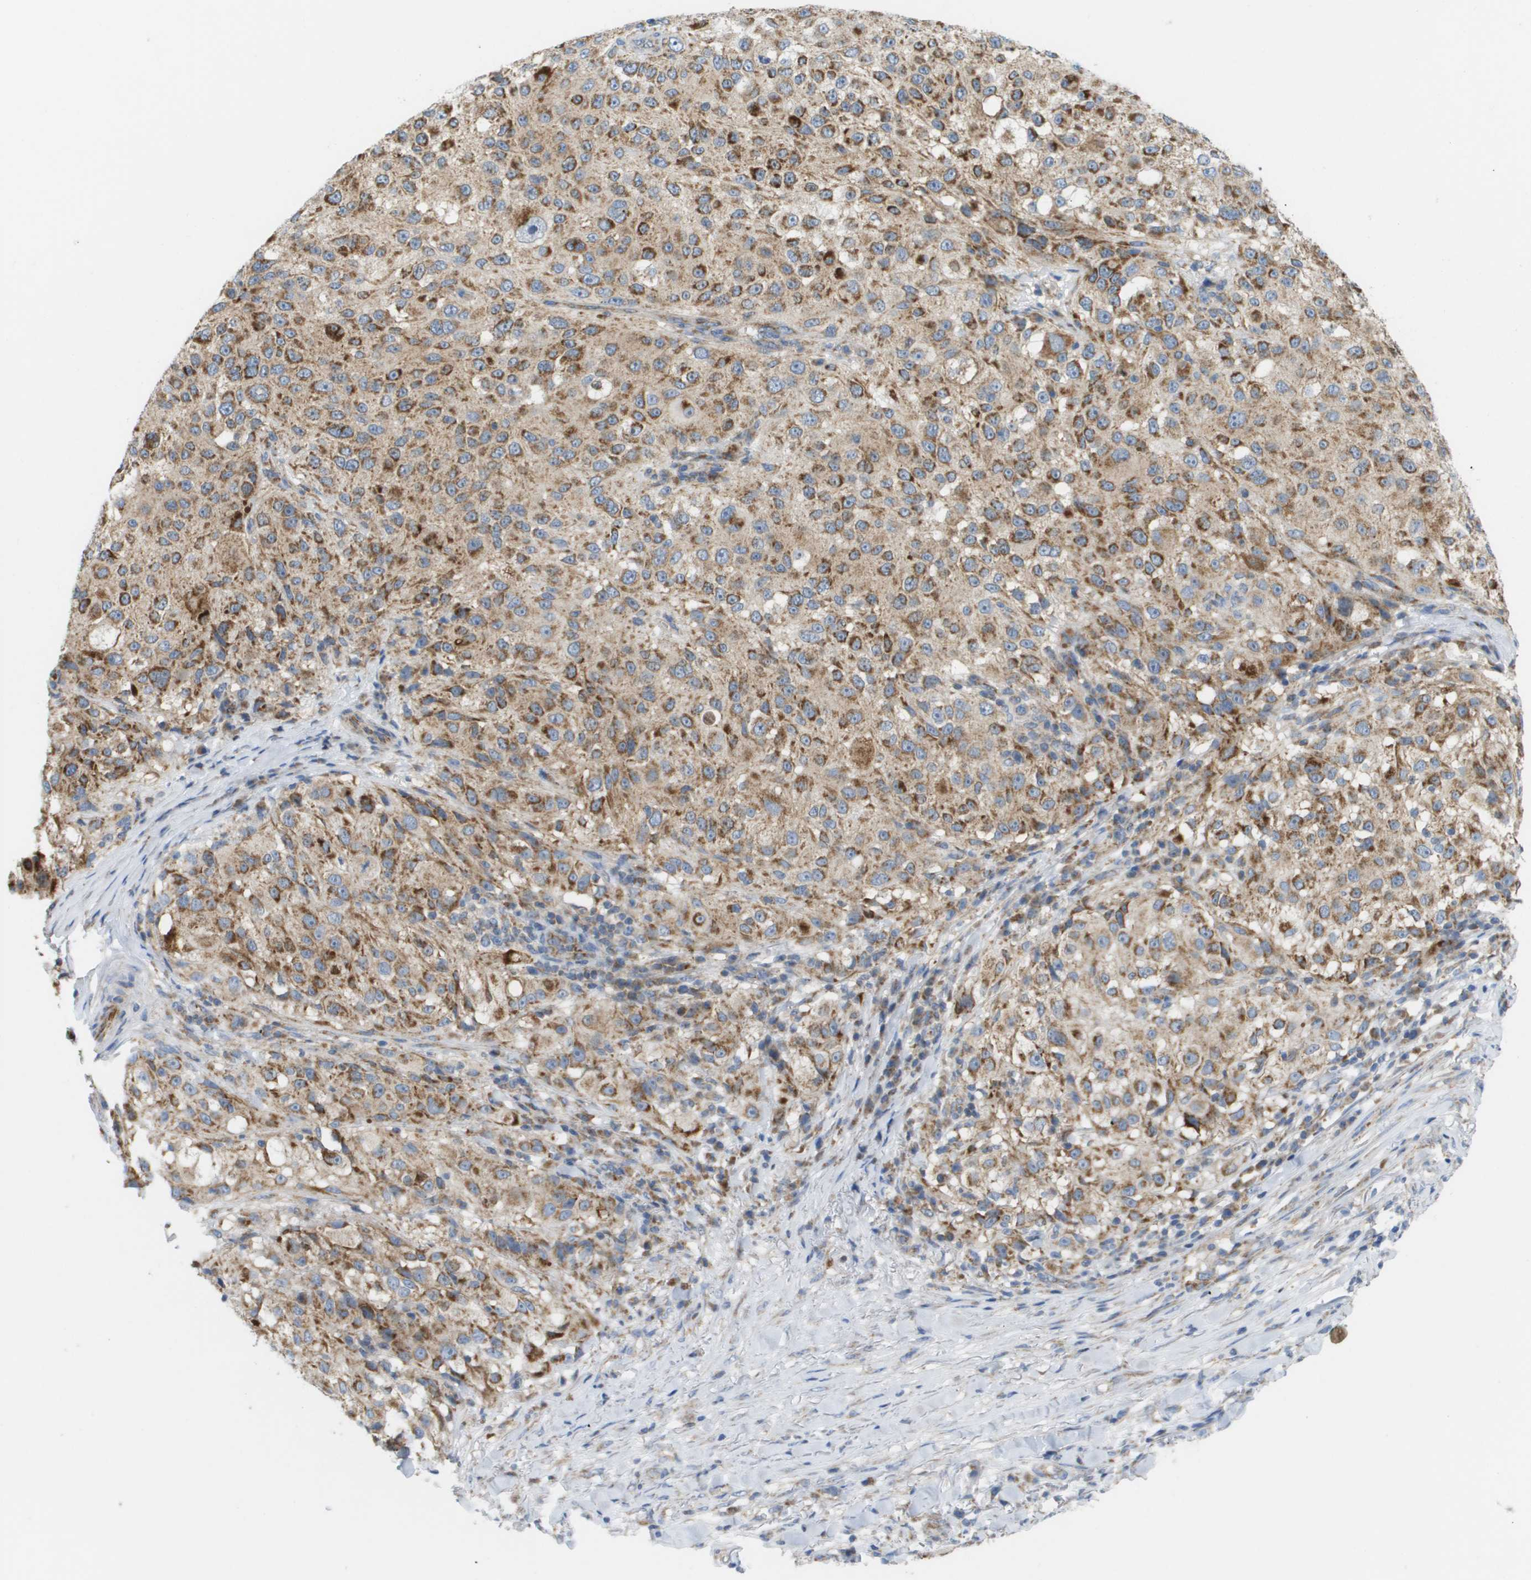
{"staining": {"intensity": "moderate", "quantity": ">75%", "location": "cytoplasmic/membranous"}, "tissue": "melanoma", "cell_type": "Tumor cells", "image_type": "cancer", "snomed": [{"axis": "morphology", "description": "Necrosis, NOS"}, {"axis": "morphology", "description": "Malignant melanoma, NOS"}, {"axis": "topography", "description": "Skin"}], "caption": "Protein expression by immunohistochemistry displays moderate cytoplasmic/membranous expression in about >75% of tumor cells in melanoma. (IHC, brightfield microscopy, high magnification).", "gene": "FIS1", "patient": {"sex": "female", "age": 87}}